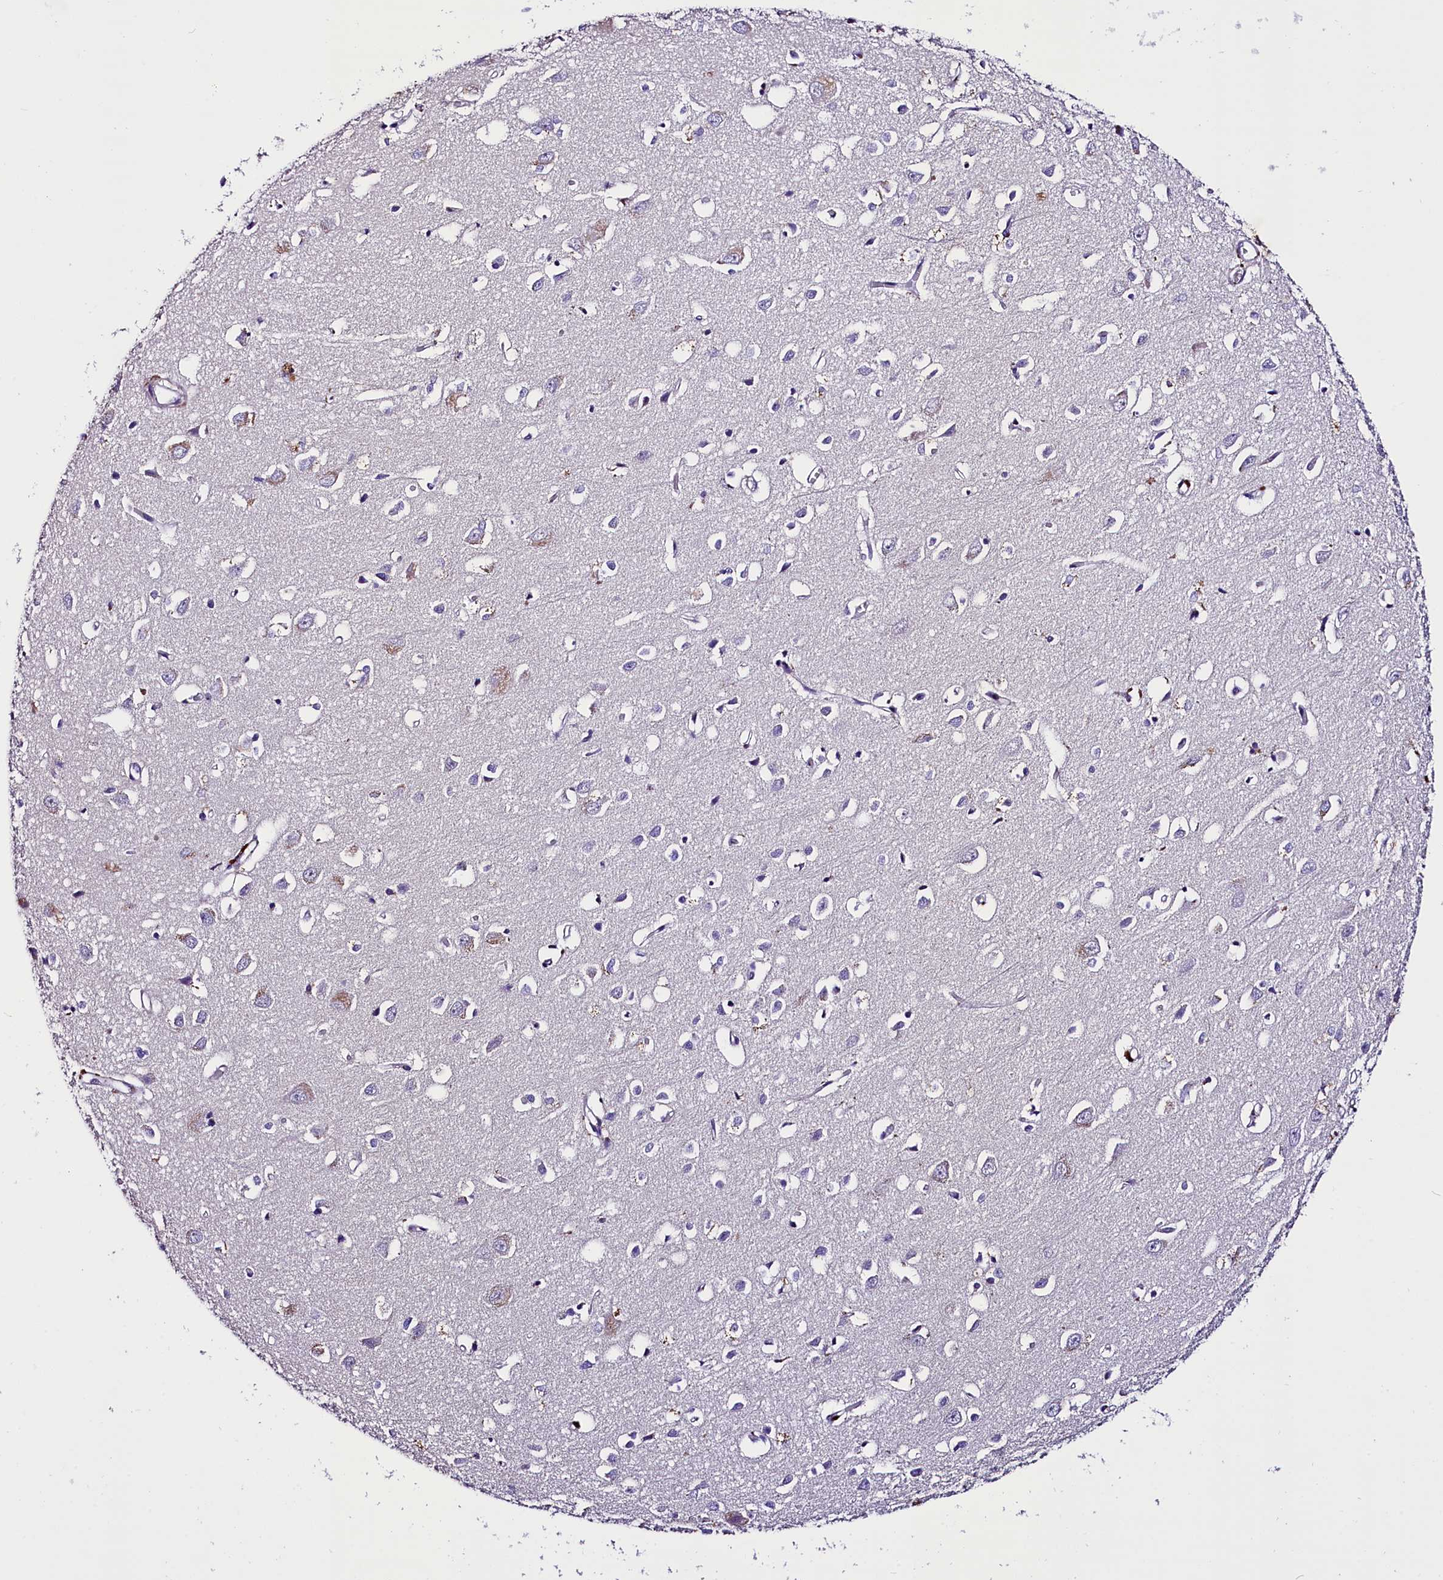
{"staining": {"intensity": "negative", "quantity": "none", "location": "none"}, "tissue": "cerebral cortex", "cell_type": "Endothelial cells", "image_type": "normal", "snomed": [{"axis": "morphology", "description": "Normal tissue, NOS"}, {"axis": "topography", "description": "Cerebral cortex"}], "caption": "The micrograph displays no staining of endothelial cells in unremarkable cerebral cortex.", "gene": "MEX3B", "patient": {"sex": "female", "age": 64}}